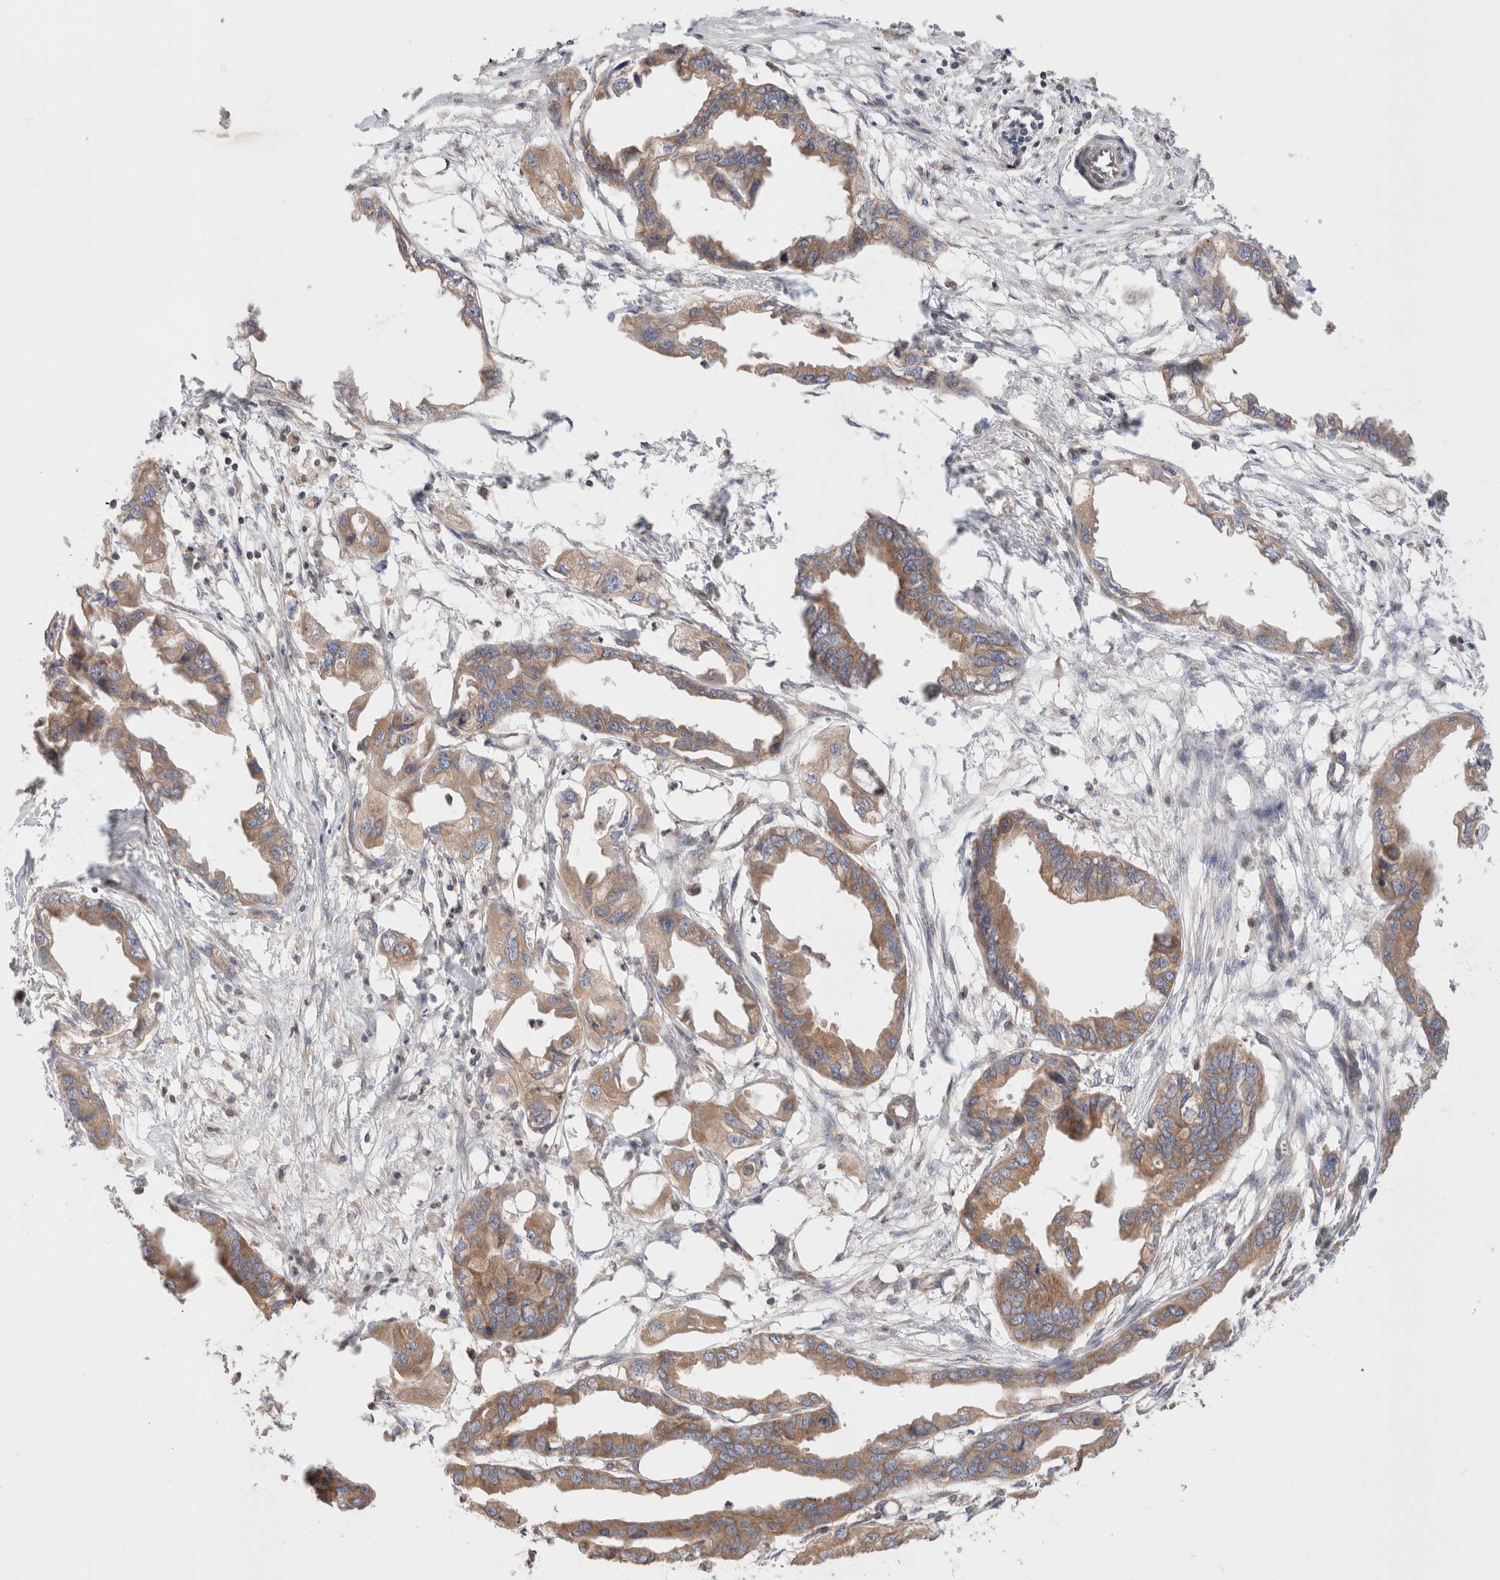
{"staining": {"intensity": "moderate", "quantity": ">75%", "location": "cytoplasmic/membranous"}, "tissue": "endometrial cancer", "cell_type": "Tumor cells", "image_type": "cancer", "snomed": [{"axis": "morphology", "description": "Adenocarcinoma, NOS"}, {"axis": "morphology", "description": "Adenocarcinoma, metastatic, NOS"}, {"axis": "topography", "description": "Adipose tissue"}, {"axis": "topography", "description": "Endometrium"}], "caption": "The immunohistochemical stain shows moderate cytoplasmic/membranous staining in tumor cells of endometrial cancer (metastatic adenocarcinoma) tissue. The staining was performed using DAB to visualize the protein expression in brown, while the nuclei were stained in blue with hematoxylin (Magnification: 20x).", "gene": "SIKE1", "patient": {"sex": "female", "age": 67}}